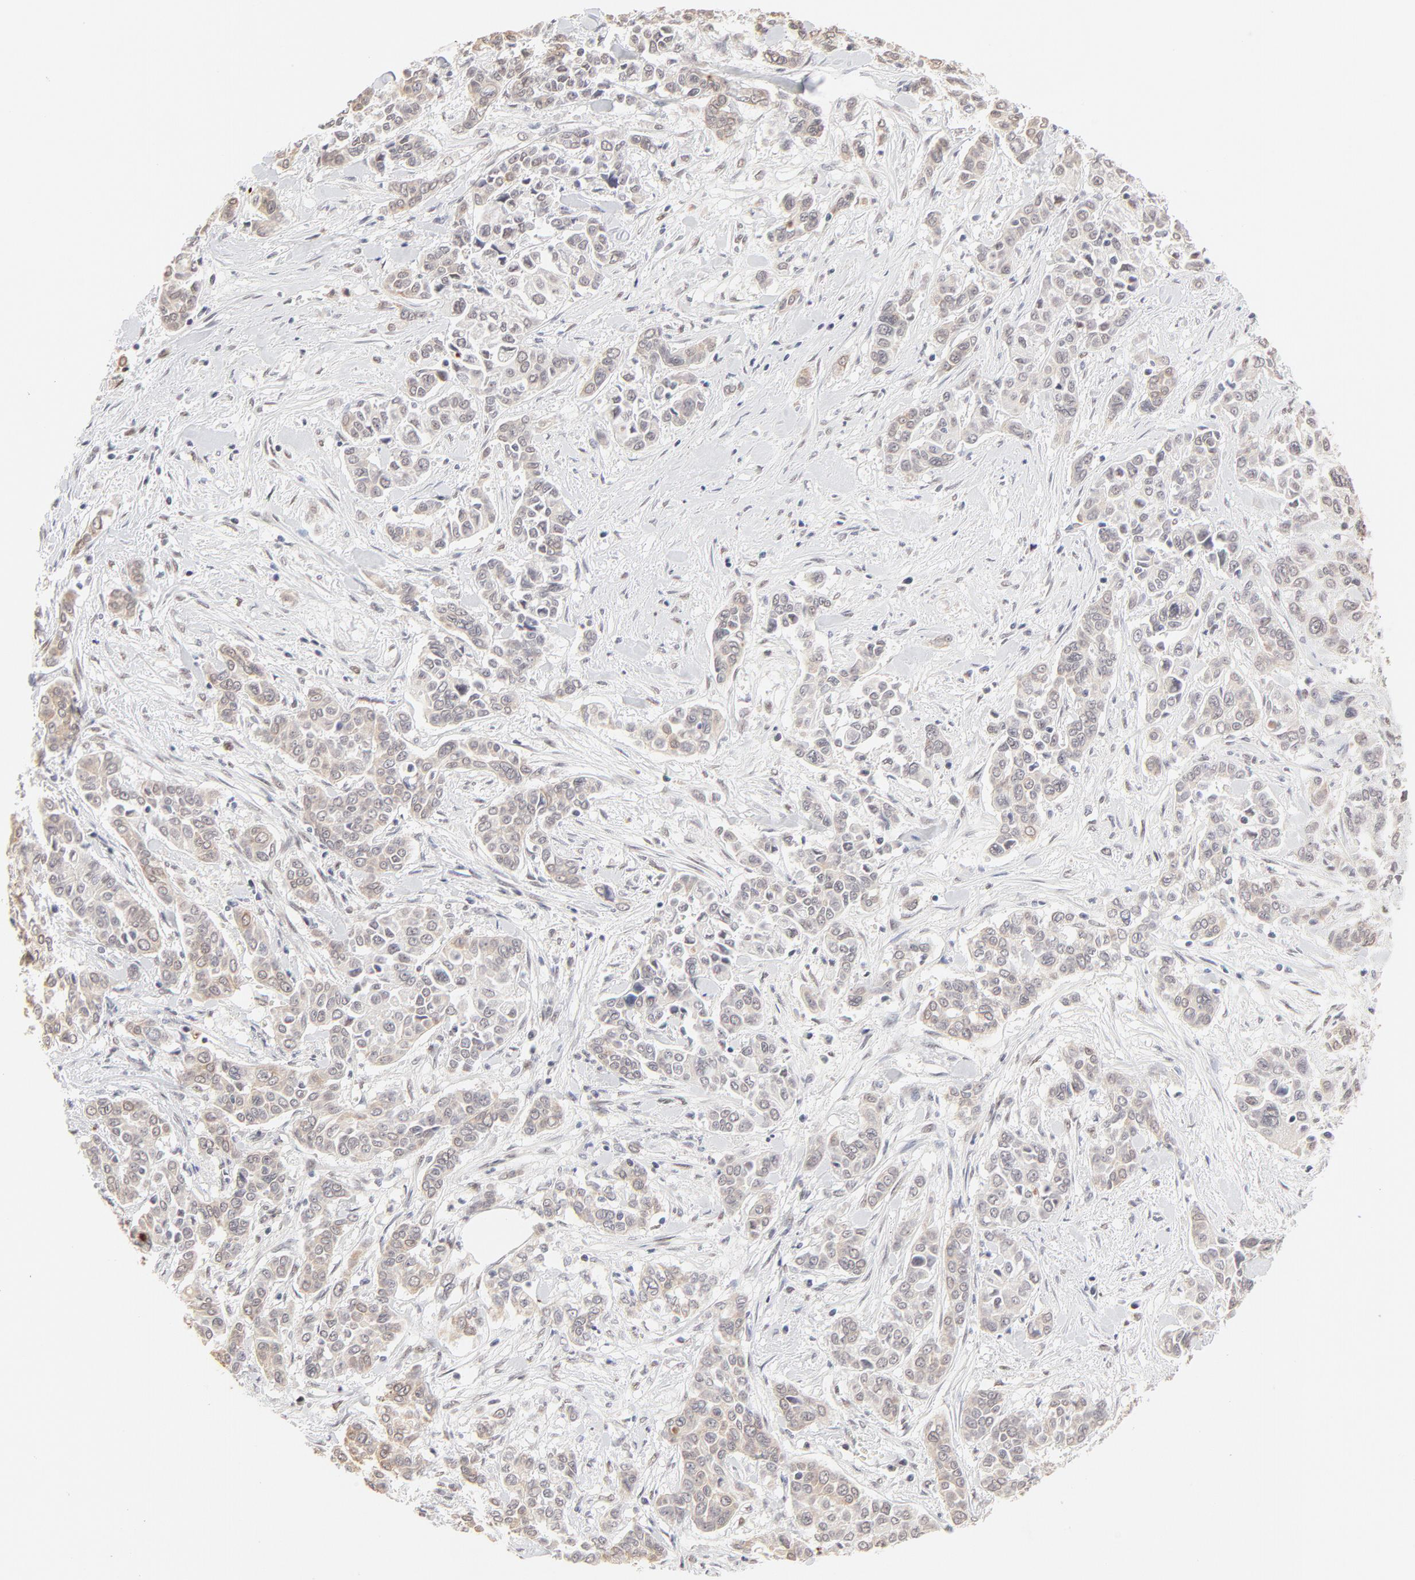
{"staining": {"intensity": "negative", "quantity": "none", "location": "none"}, "tissue": "pancreatic cancer", "cell_type": "Tumor cells", "image_type": "cancer", "snomed": [{"axis": "morphology", "description": "Adenocarcinoma, NOS"}, {"axis": "topography", "description": "Pancreas"}], "caption": "Adenocarcinoma (pancreatic) was stained to show a protein in brown. There is no significant expression in tumor cells. (Brightfield microscopy of DAB (3,3'-diaminobenzidine) immunohistochemistry (IHC) at high magnification).", "gene": "PBX3", "patient": {"sex": "female", "age": 52}}